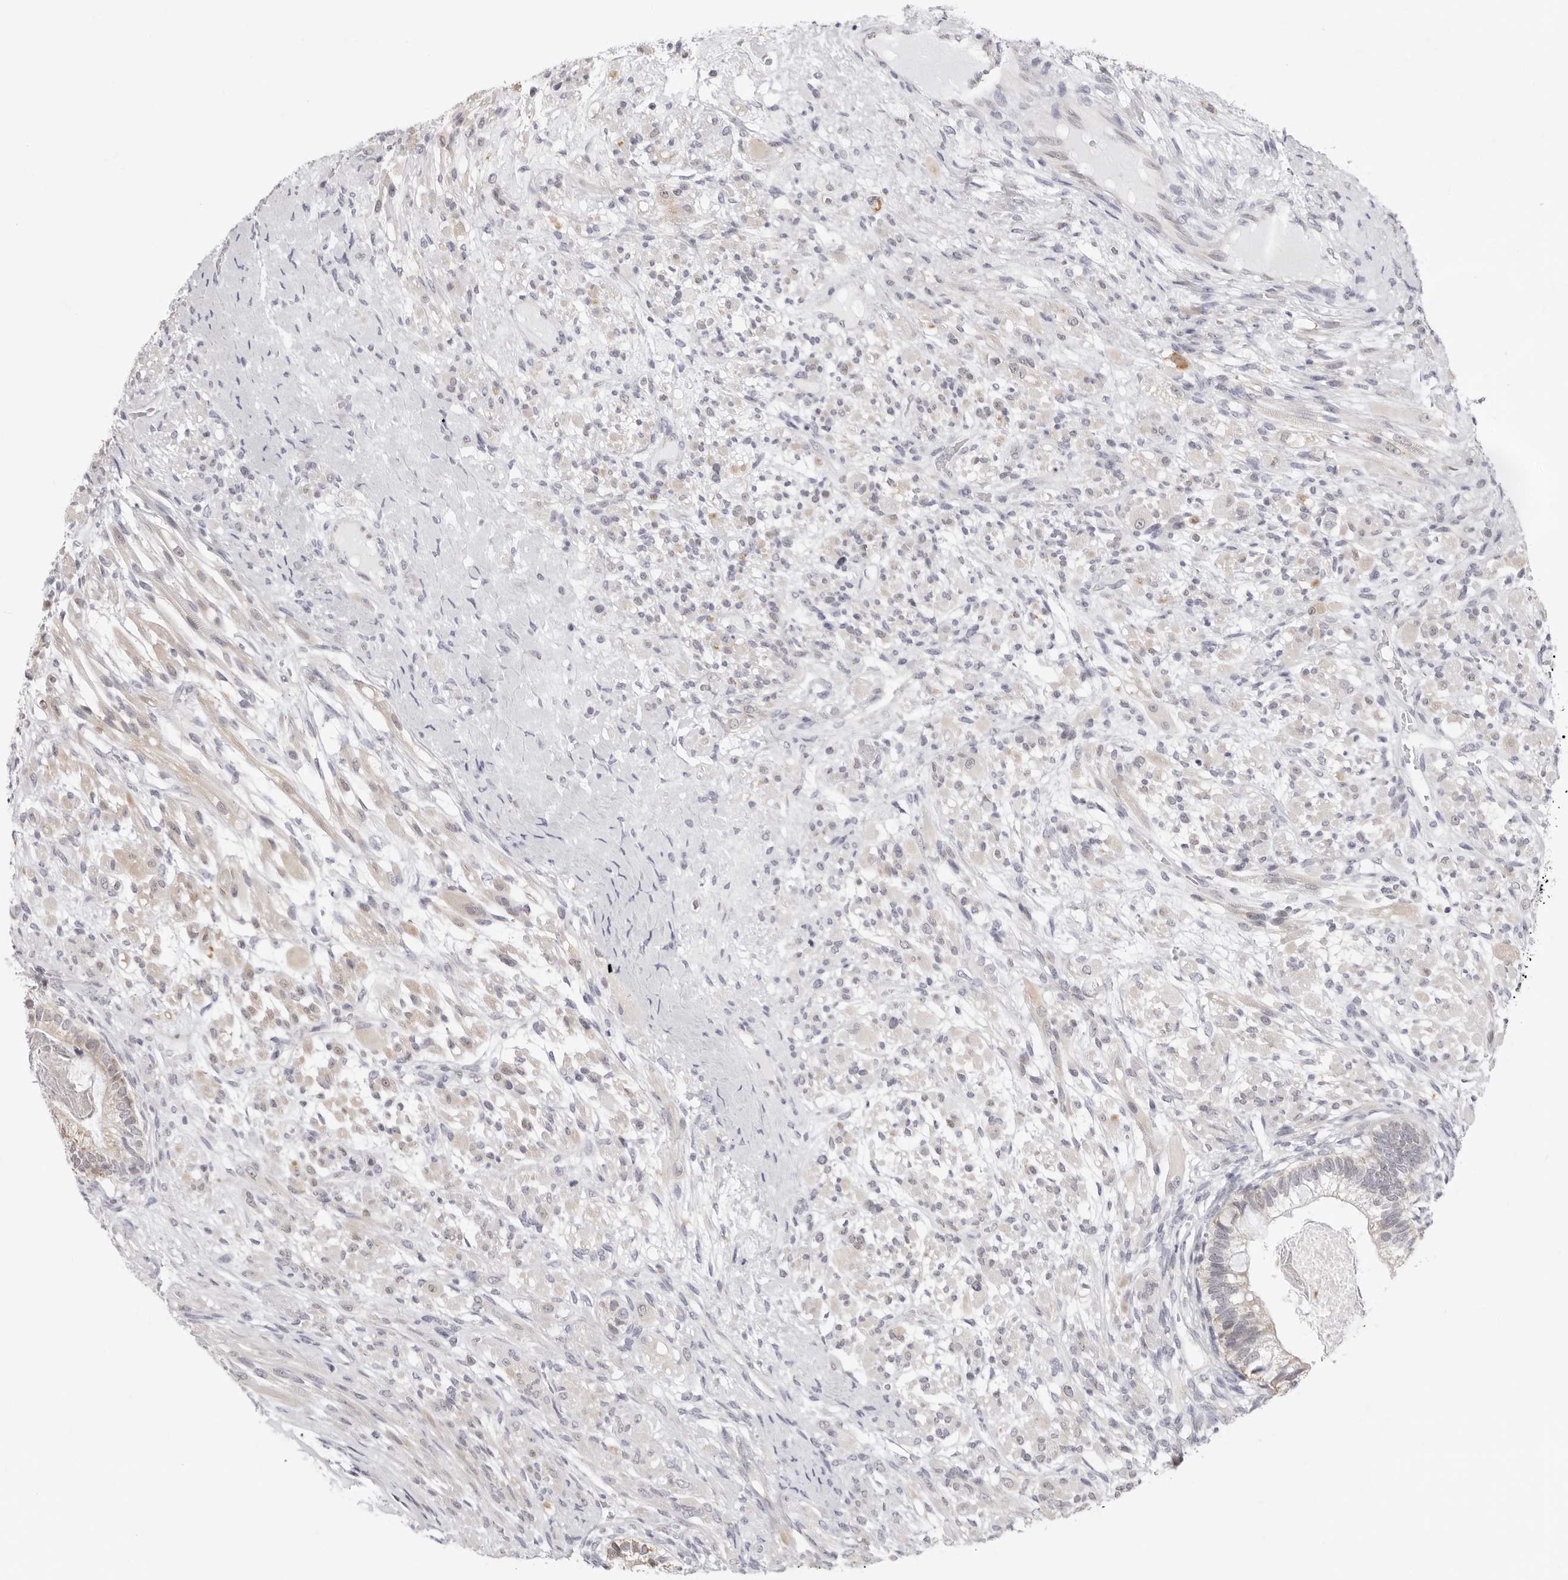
{"staining": {"intensity": "moderate", "quantity": "<25%", "location": "cytoplasmic/membranous"}, "tissue": "testis cancer", "cell_type": "Tumor cells", "image_type": "cancer", "snomed": [{"axis": "morphology", "description": "Seminoma, NOS"}, {"axis": "morphology", "description": "Carcinoma, Embryonal, NOS"}, {"axis": "topography", "description": "Testis"}], "caption": "High-magnification brightfield microscopy of testis embryonal carcinoma stained with DAB (brown) and counterstained with hematoxylin (blue). tumor cells exhibit moderate cytoplasmic/membranous positivity is identified in about<25% of cells. Ihc stains the protein of interest in brown and the nuclei are stained blue.", "gene": "FDPS", "patient": {"sex": "male", "age": 28}}